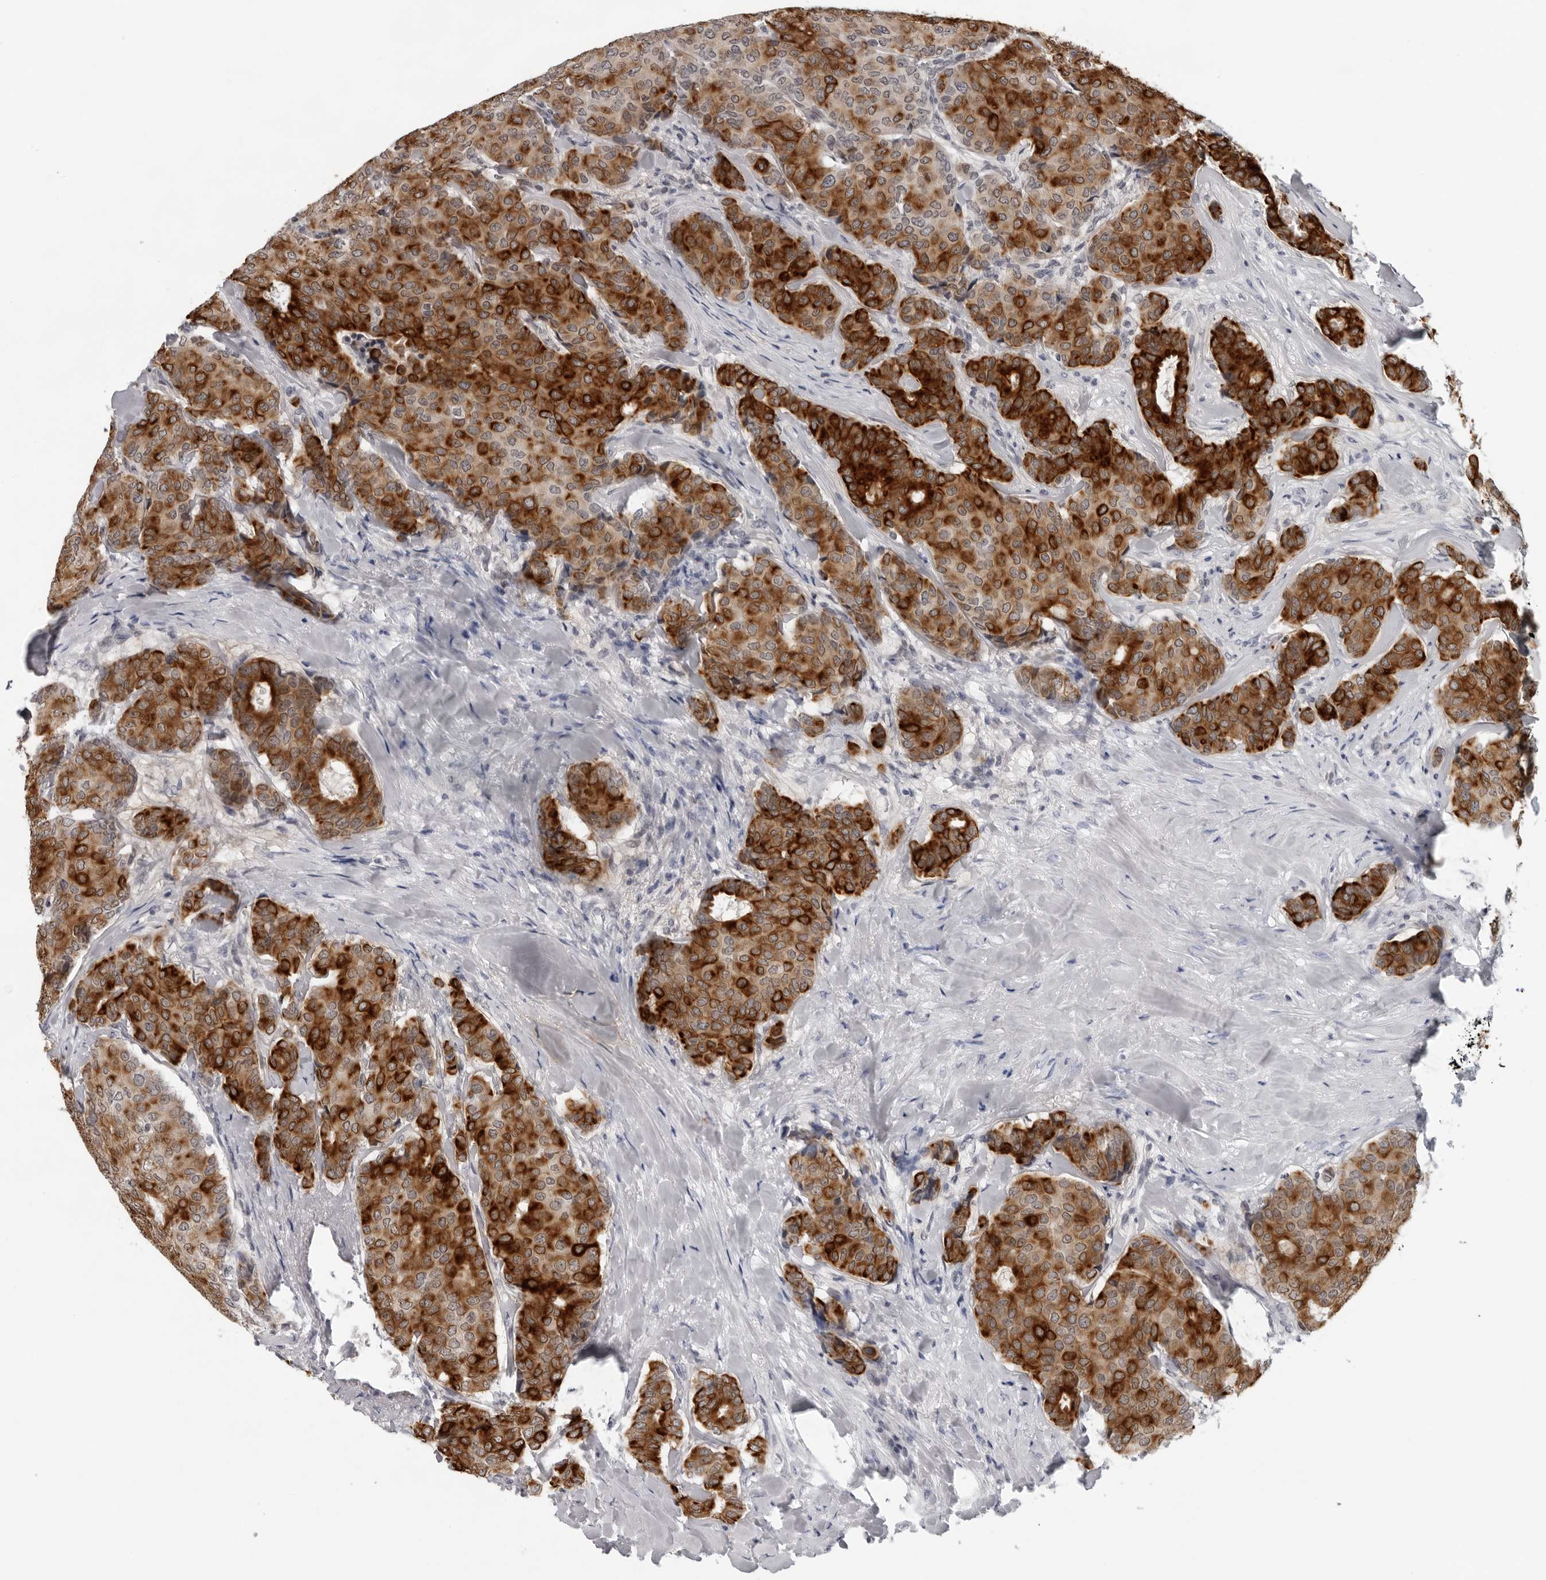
{"staining": {"intensity": "strong", "quantity": ">75%", "location": "cytoplasmic/membranous"}, "tissue": "breast cancer", "cell_type": "Tumor cells", "image_type": "cancer", "snomed": [{"axis": "morphology", "description": "Duct carcinoma"}, {"axis": "topography", "description": "Breast"}], "caption": "A photomicrograph of human breast cancer stained for a protein demonstrates strong cytoplasmic/membranous brown staining in tumor cells.", "gene": "CCDC28B", "patient": {"sex": "female", "age": 75}}